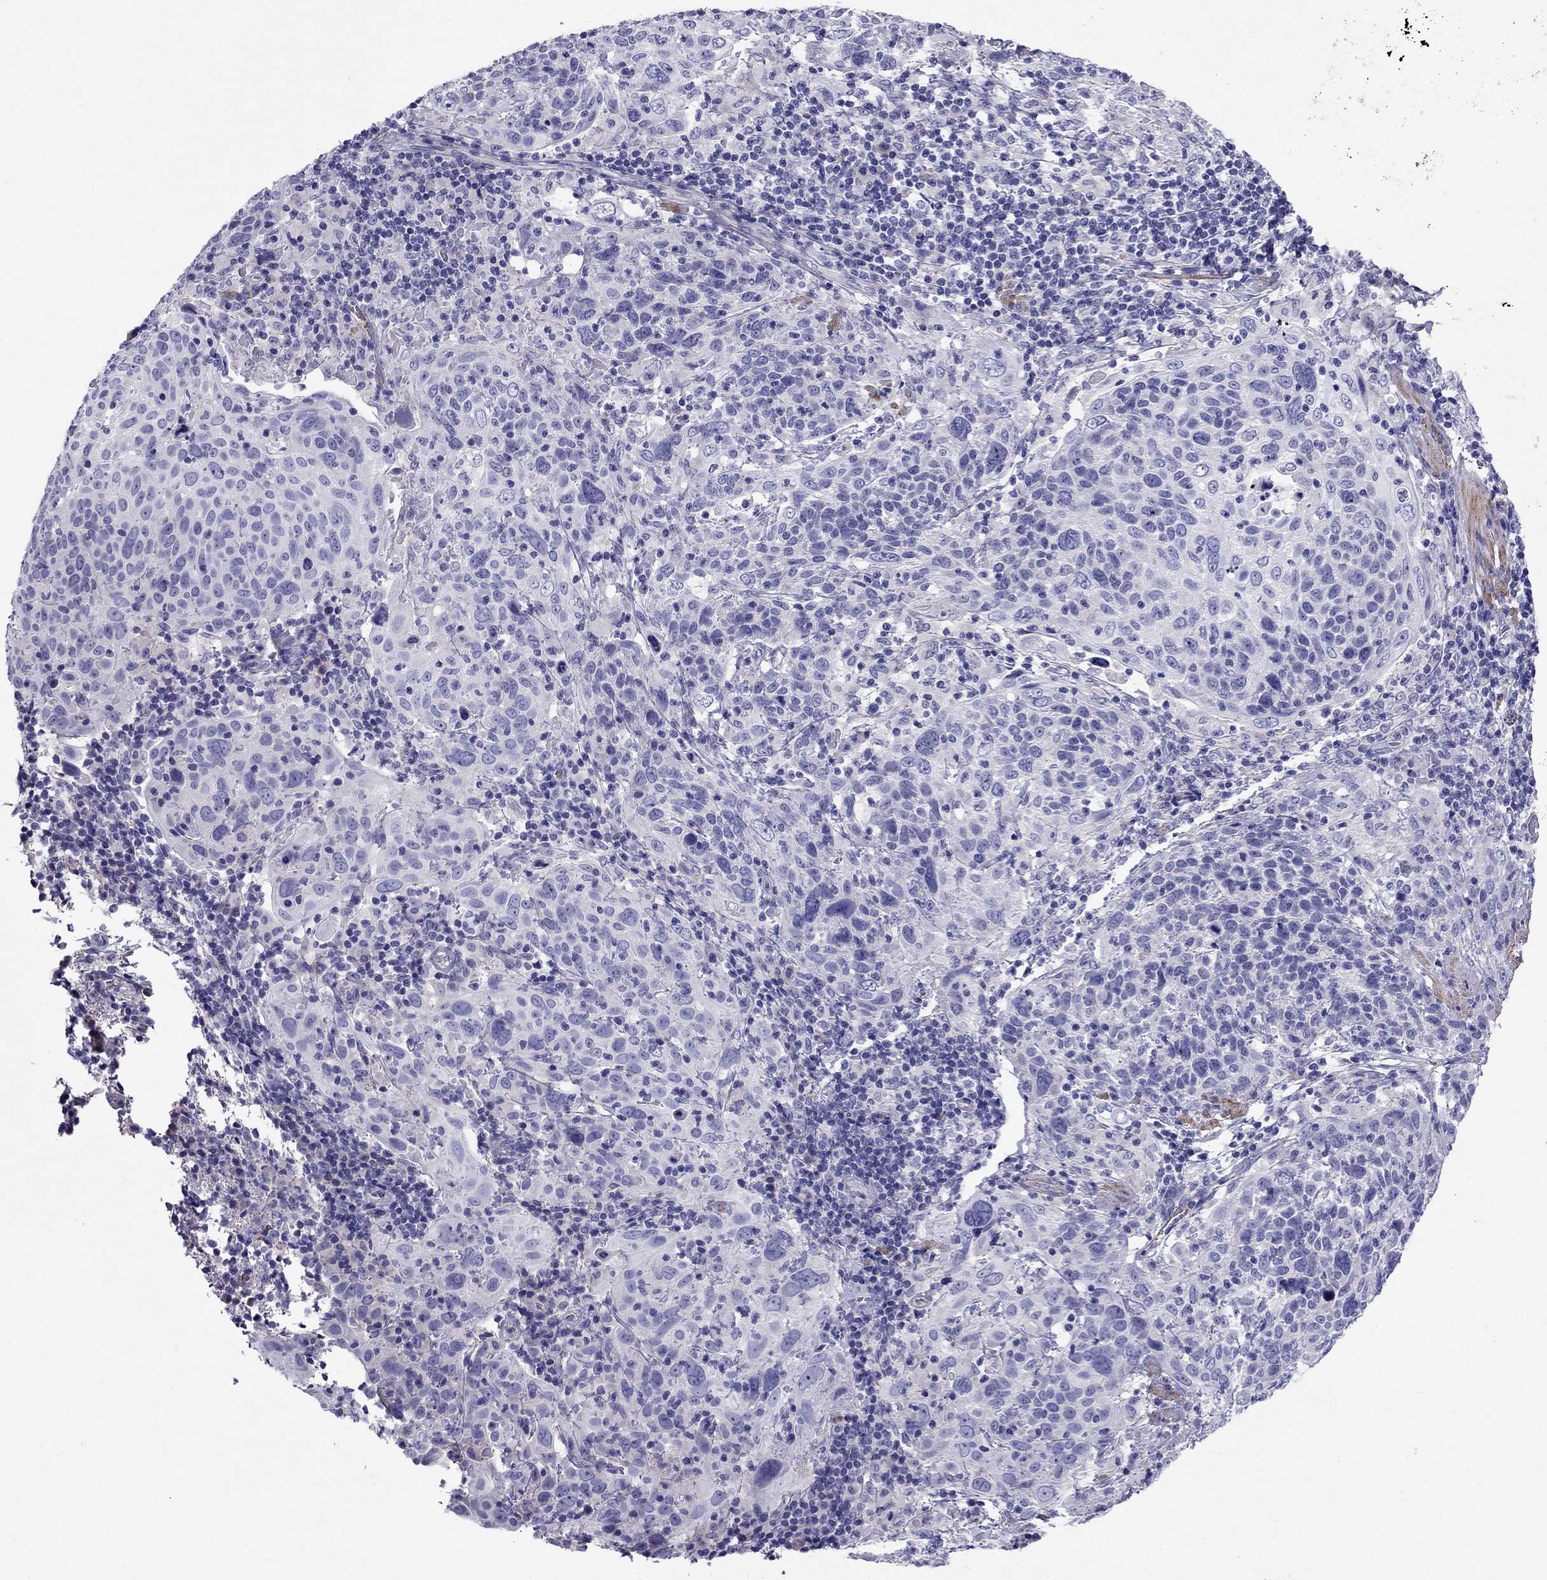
{"staining": {"intensity": "negative", "quantity": "none", "location": "none"}, "tissue": "cervical cancer", "cell_type": "Tumor cells", "image_type": "cancer", "snomed": [{"axis": "morphology", "description": "Squamous cell carcinoma, NOS"}, {"axis": "topography", "description": "Cervix"}], "caption": "DAB immunohistochemical staining of human cervical squamous cell carcinoma shows no significant expression in tumor cells.", "gene": "GPR50", "patient": {"sex": "female", "age": 61}}